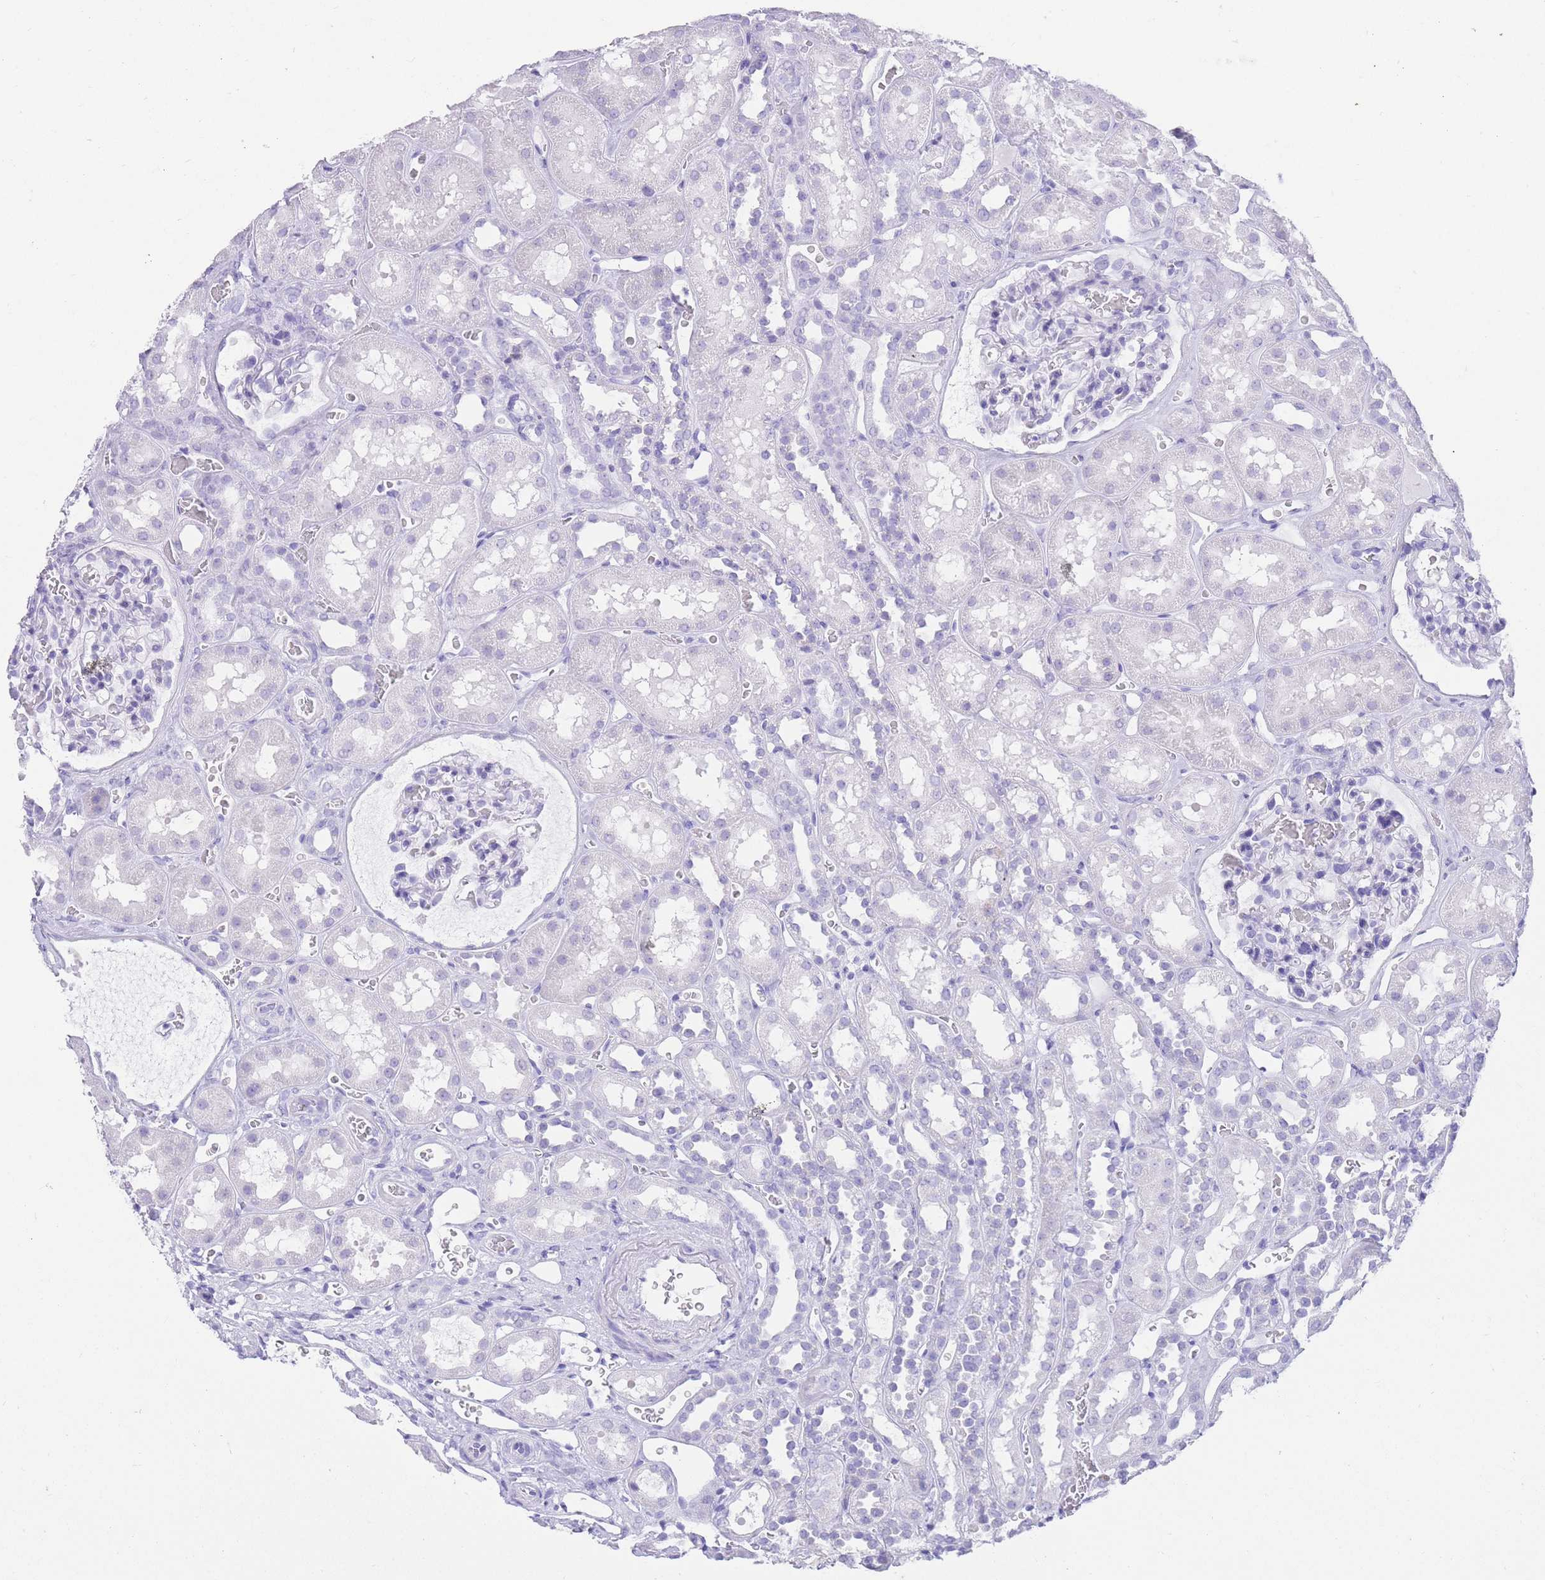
{"staining": {"intensity": "negative", "quantity": "none", "location": "none"}, "tissue": "kidney", "cell_type": "Cells in glomeruli", "image_type": "normal", "snomed": [{"axis": "morphology", "description": "Normal tissue, NOS"}, {"axis": "topography", "description": "Kidney"}], "caption": "Photomicrograph shows no protein staining in cells in glomeruli of unremarkable kidney. The staining is performed using DAB (3,3'-diaminobenzidine) brown chromogen with nuclei counter-stained in using hematoxylin.", "gene": "ELOA2", "patient": {"sex": "female", "age": 41}}